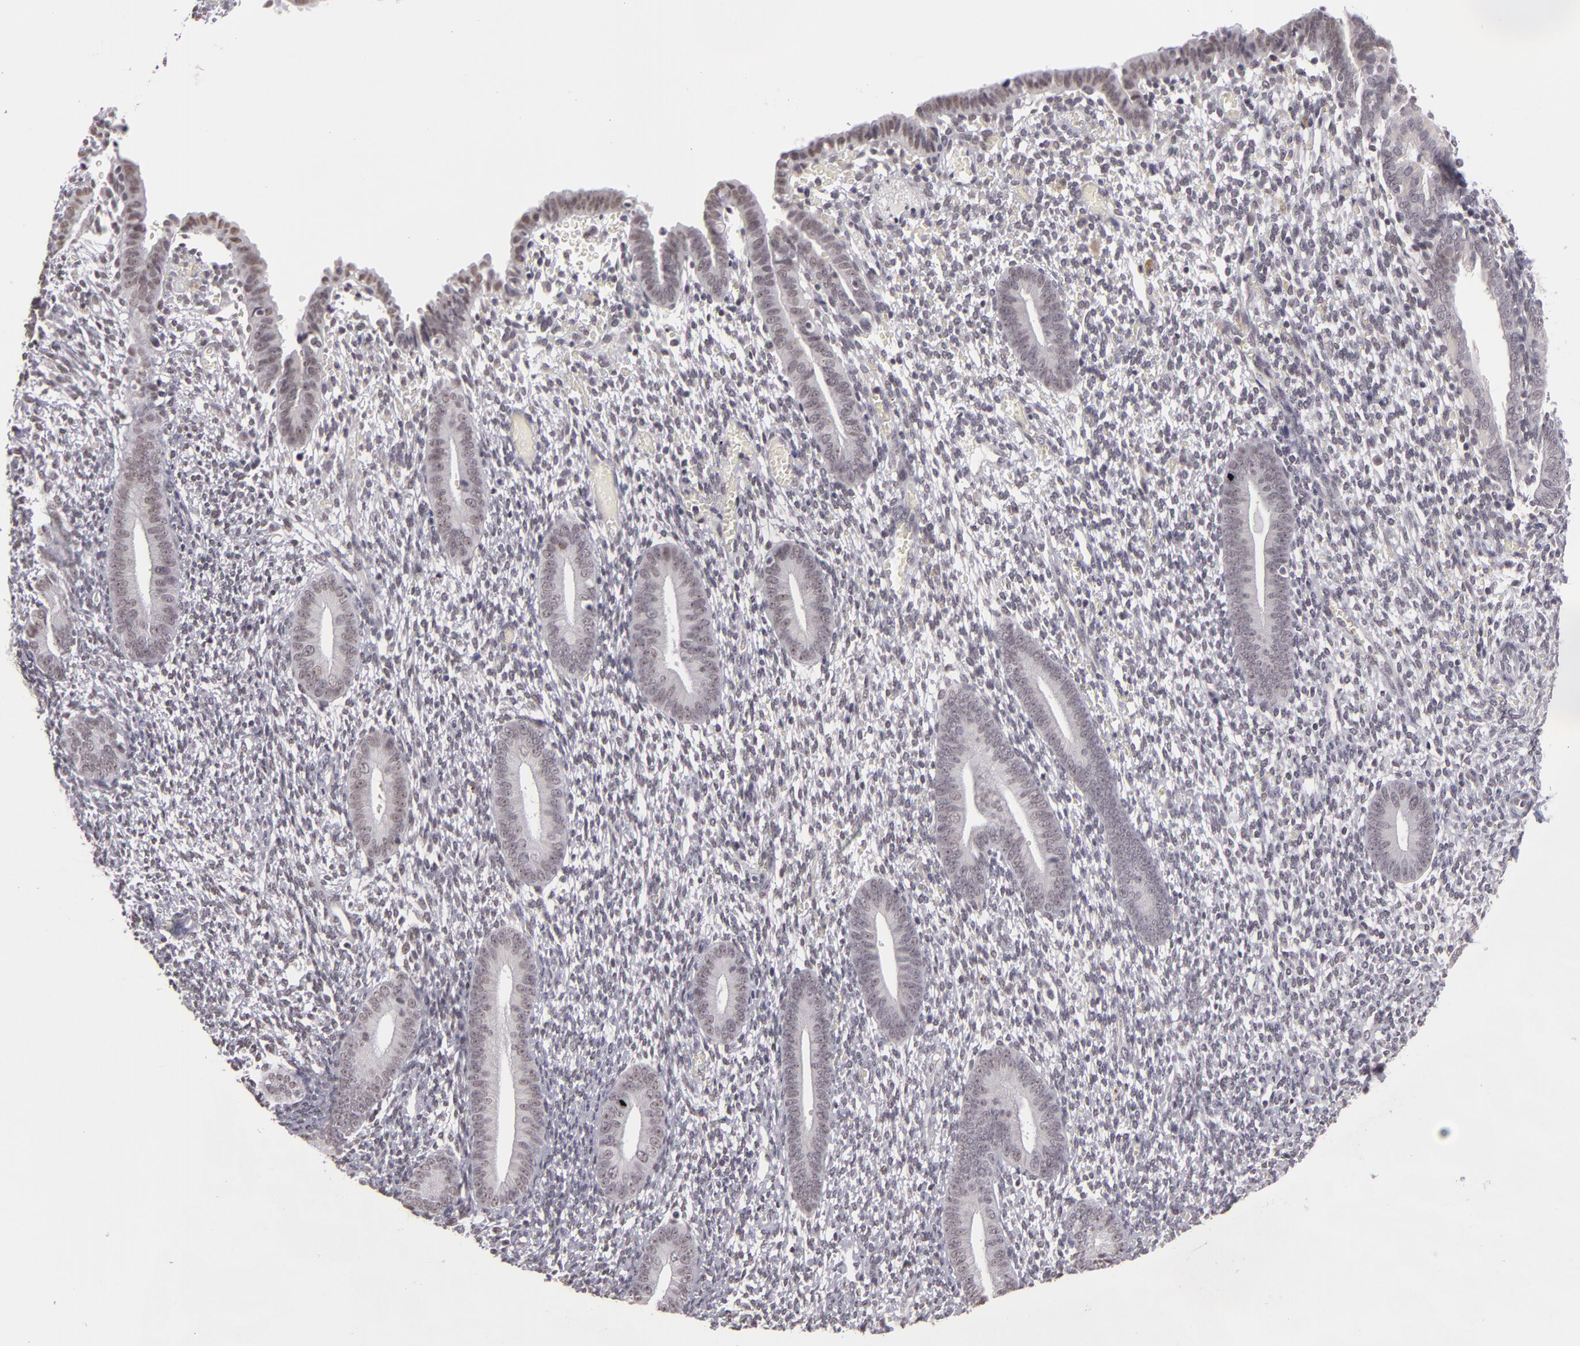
{"staining": {"intensity": "negative", "quantity": "none", "location": "none"}, "tissue": "endometrium", "cell_type": "Cells in endometrial stroma", "image_type": "normal", "snomed": [{"axis": "morphology", "description": "Normal tissue, NOS"}, {"axis": "topography", "description": "Smooth muscle"}, {"axis": "topography", "description": "Endometrium"}], "caption": "High power microscopy micrograph of an IHC micrograph of normal endometrium, revealing no significant expression in cells in endometrial stroma.", "gene": "RRP7A", "patient": {"sex": "female", "age": 57}}